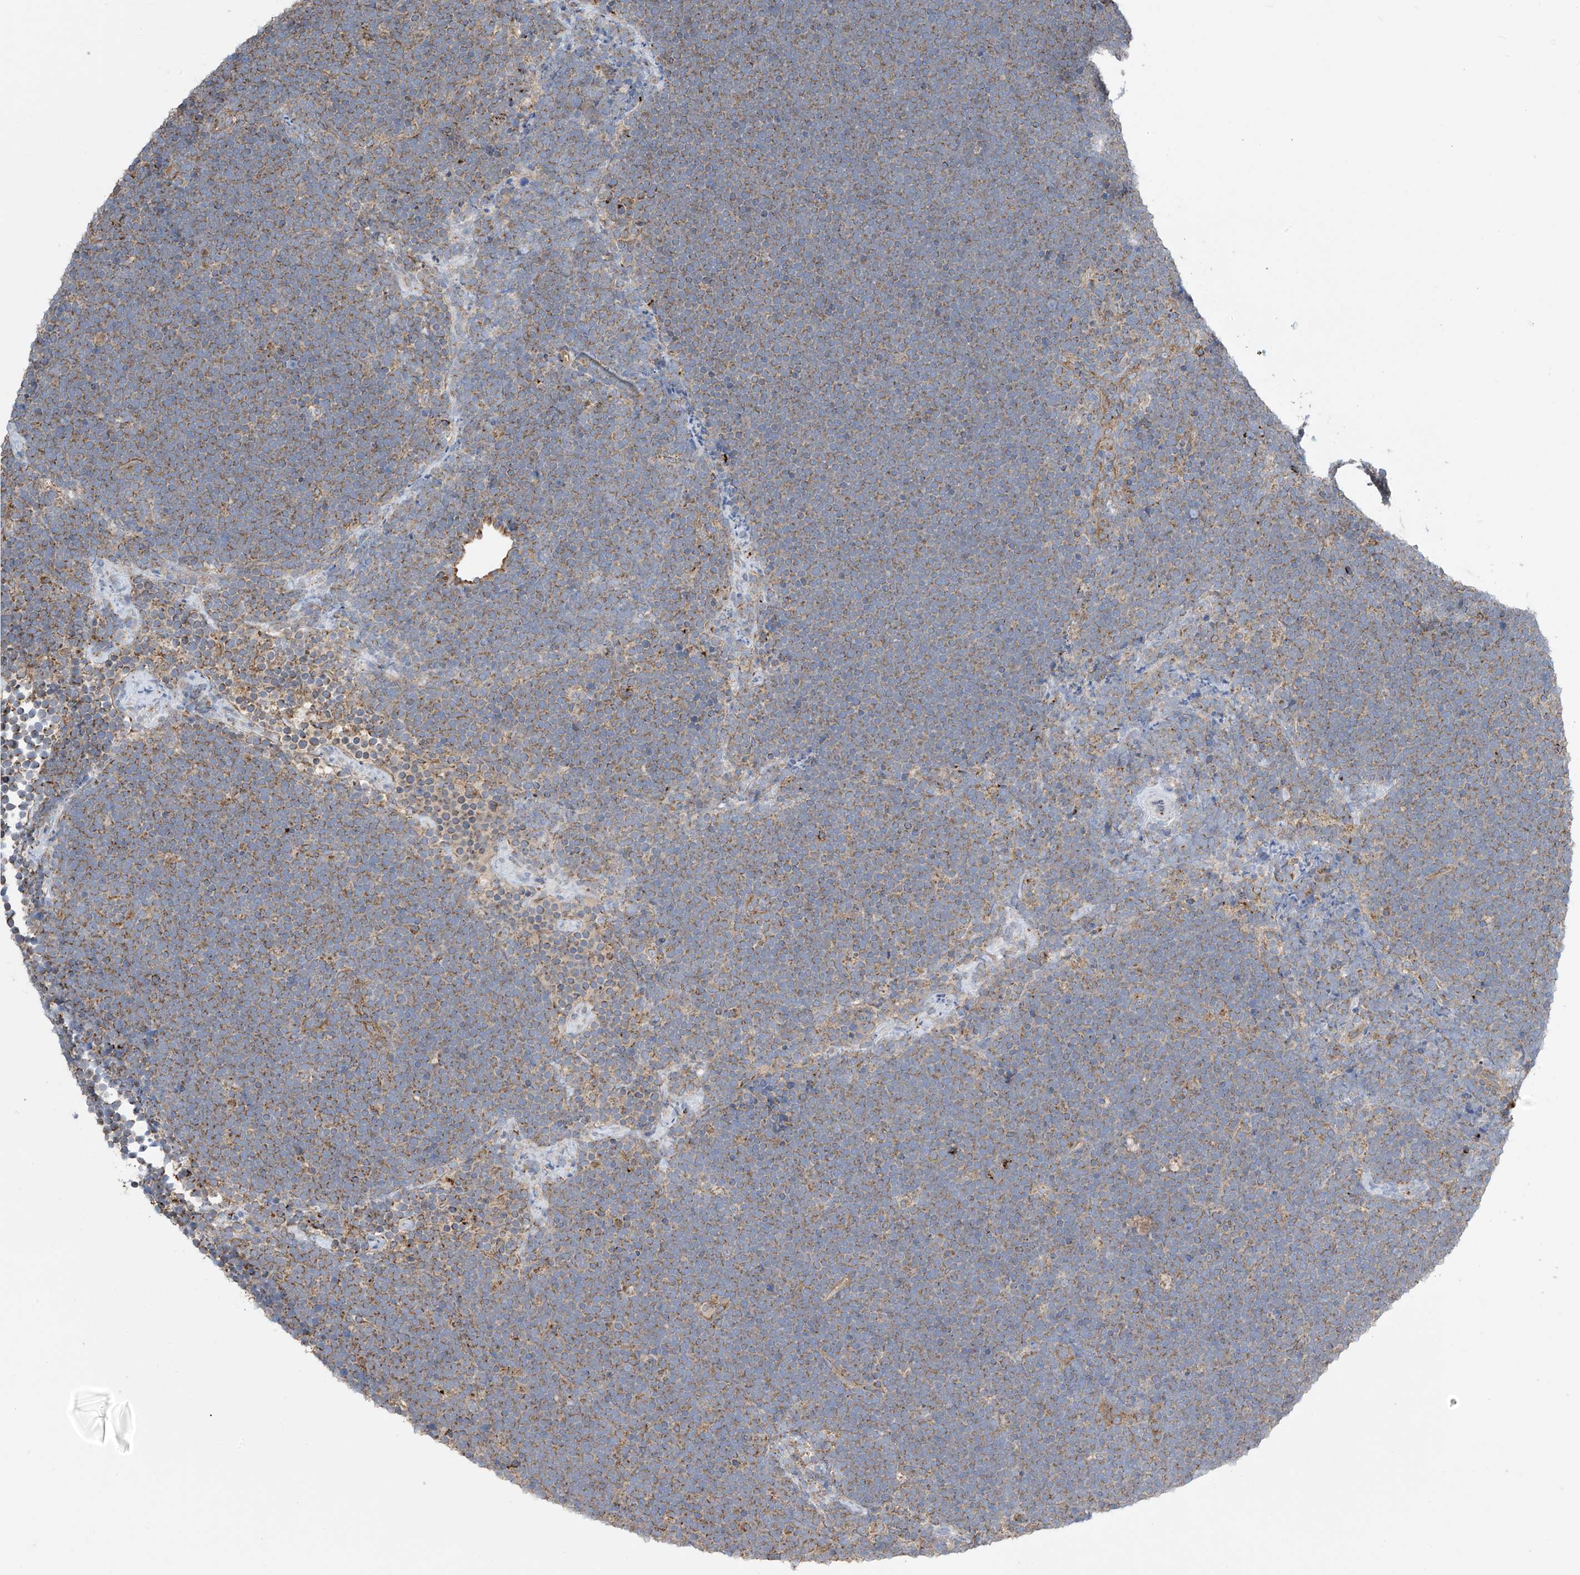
{"staining": {"intensity": "moderate", "quantity": "25%-75%", "location": "cytoplasmic/membranous"}, "tissue": "lymphoma", "cell_type": "Tumor cells", "image_type": "cancer", "snomed": [{"axis": "morphology", "description": "Malignant lymphoma, non-Hodgkin's type, High grade"}, {"axis": "topography", "description": "Lymph node"}], "caption": "Malignant lymphoma, non-Hodgkin's type (high-grade) tissue displays moderate cytoplasmic/membranous staining in about 25%-75% of tumor cells", "gene": "PNPT1", "patient": {"sex": "male", "age": 13}}